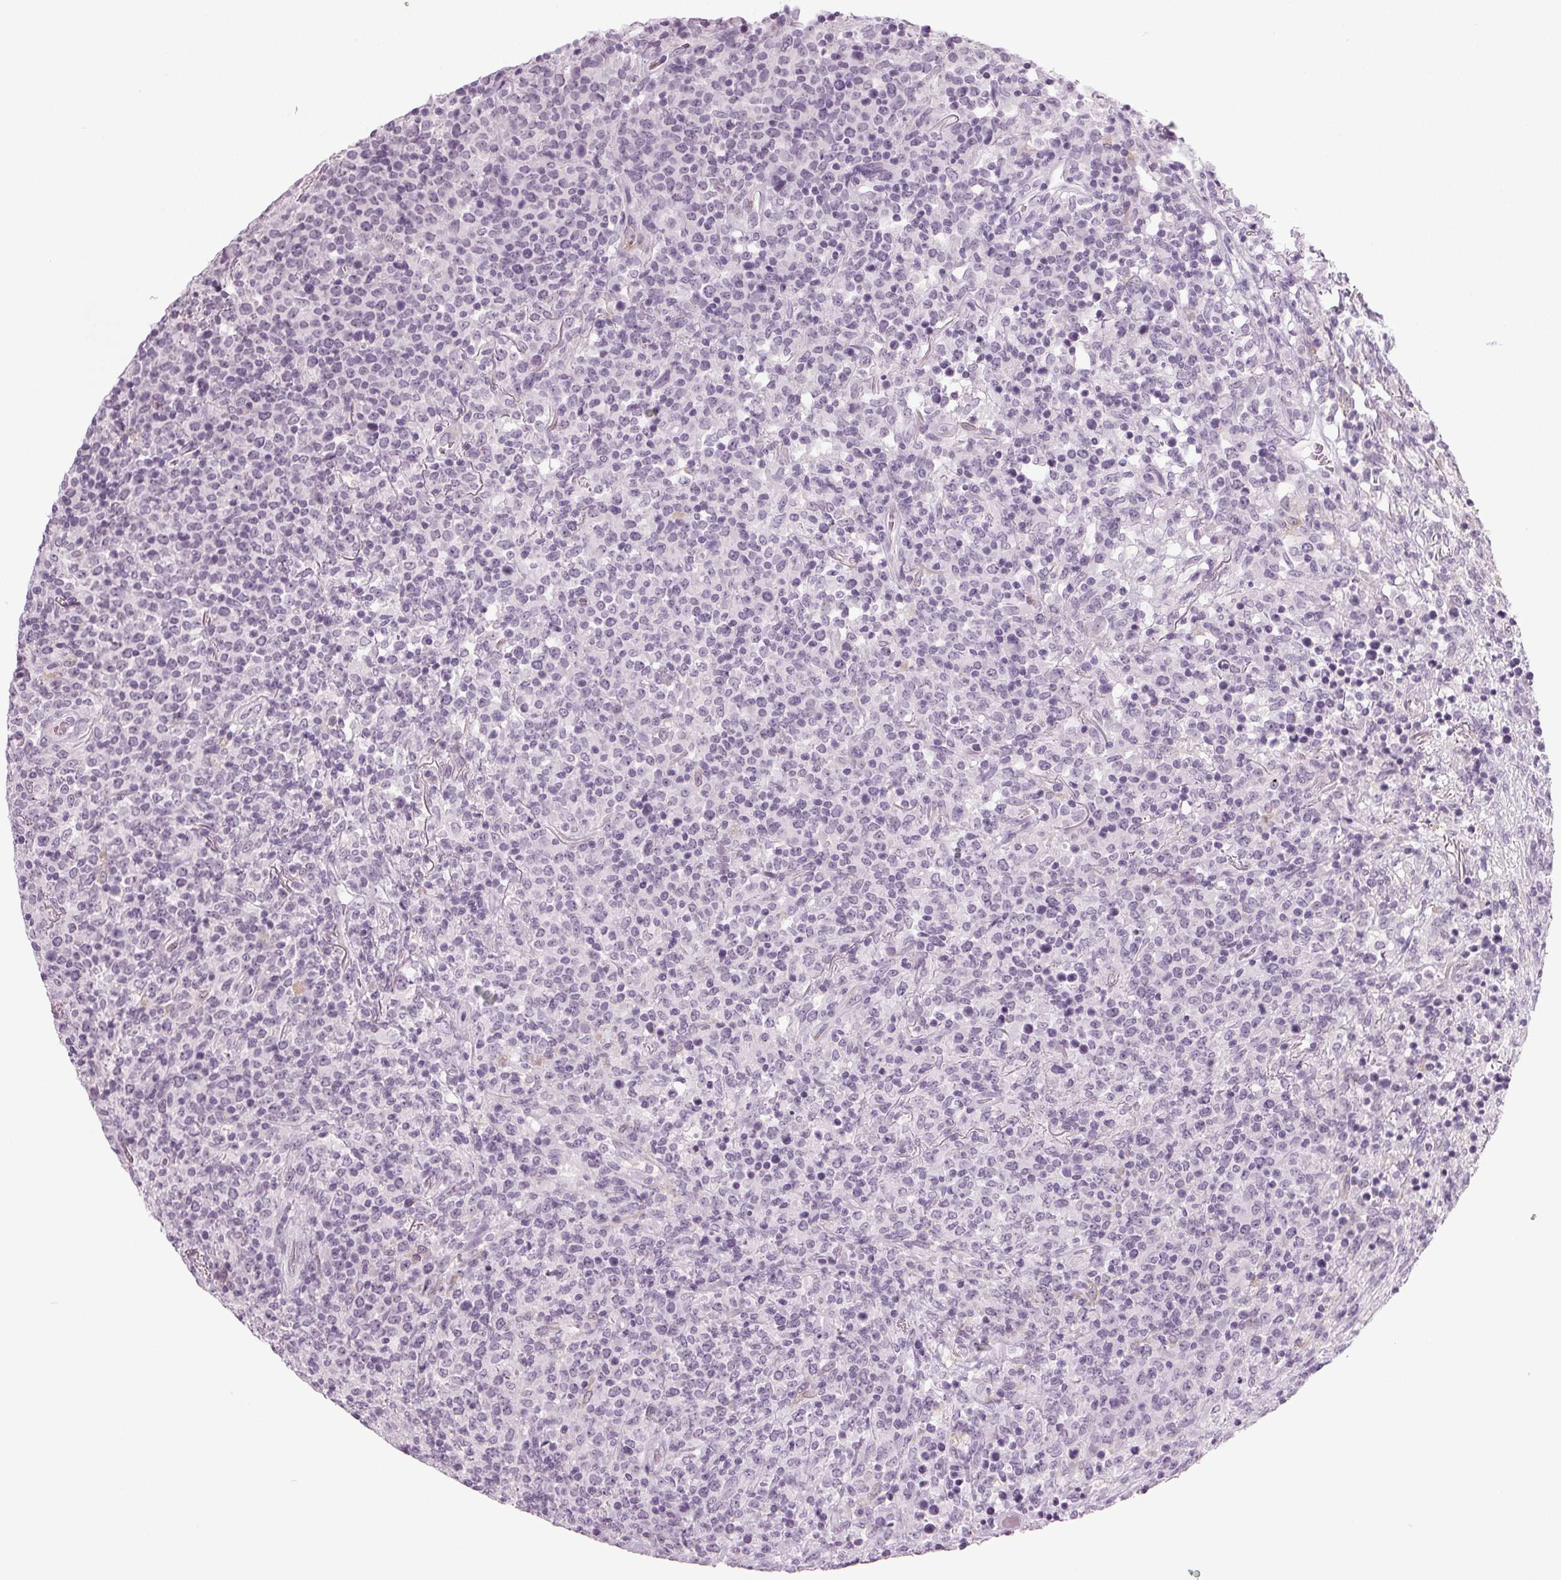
{"staining": {"intensity": "negative", "quantity": "none", "location": "none"}, "tissue": "lymphoma", "cell_type": "Tumor cells", "image_type": "cancer", "snomed": [{"axis": "morphology", "description": "Malignant lymphoma, non-Hodgkin's type, High grade"}, {"axis": "topography", "description": "Lung"}], "caption": "DAB immunohistochemical staining of lymphoma exhibits no significant positivity in tumor cells.", "gene": "IGF2BP1", "patient": {"sex": "male", "age": 79}}